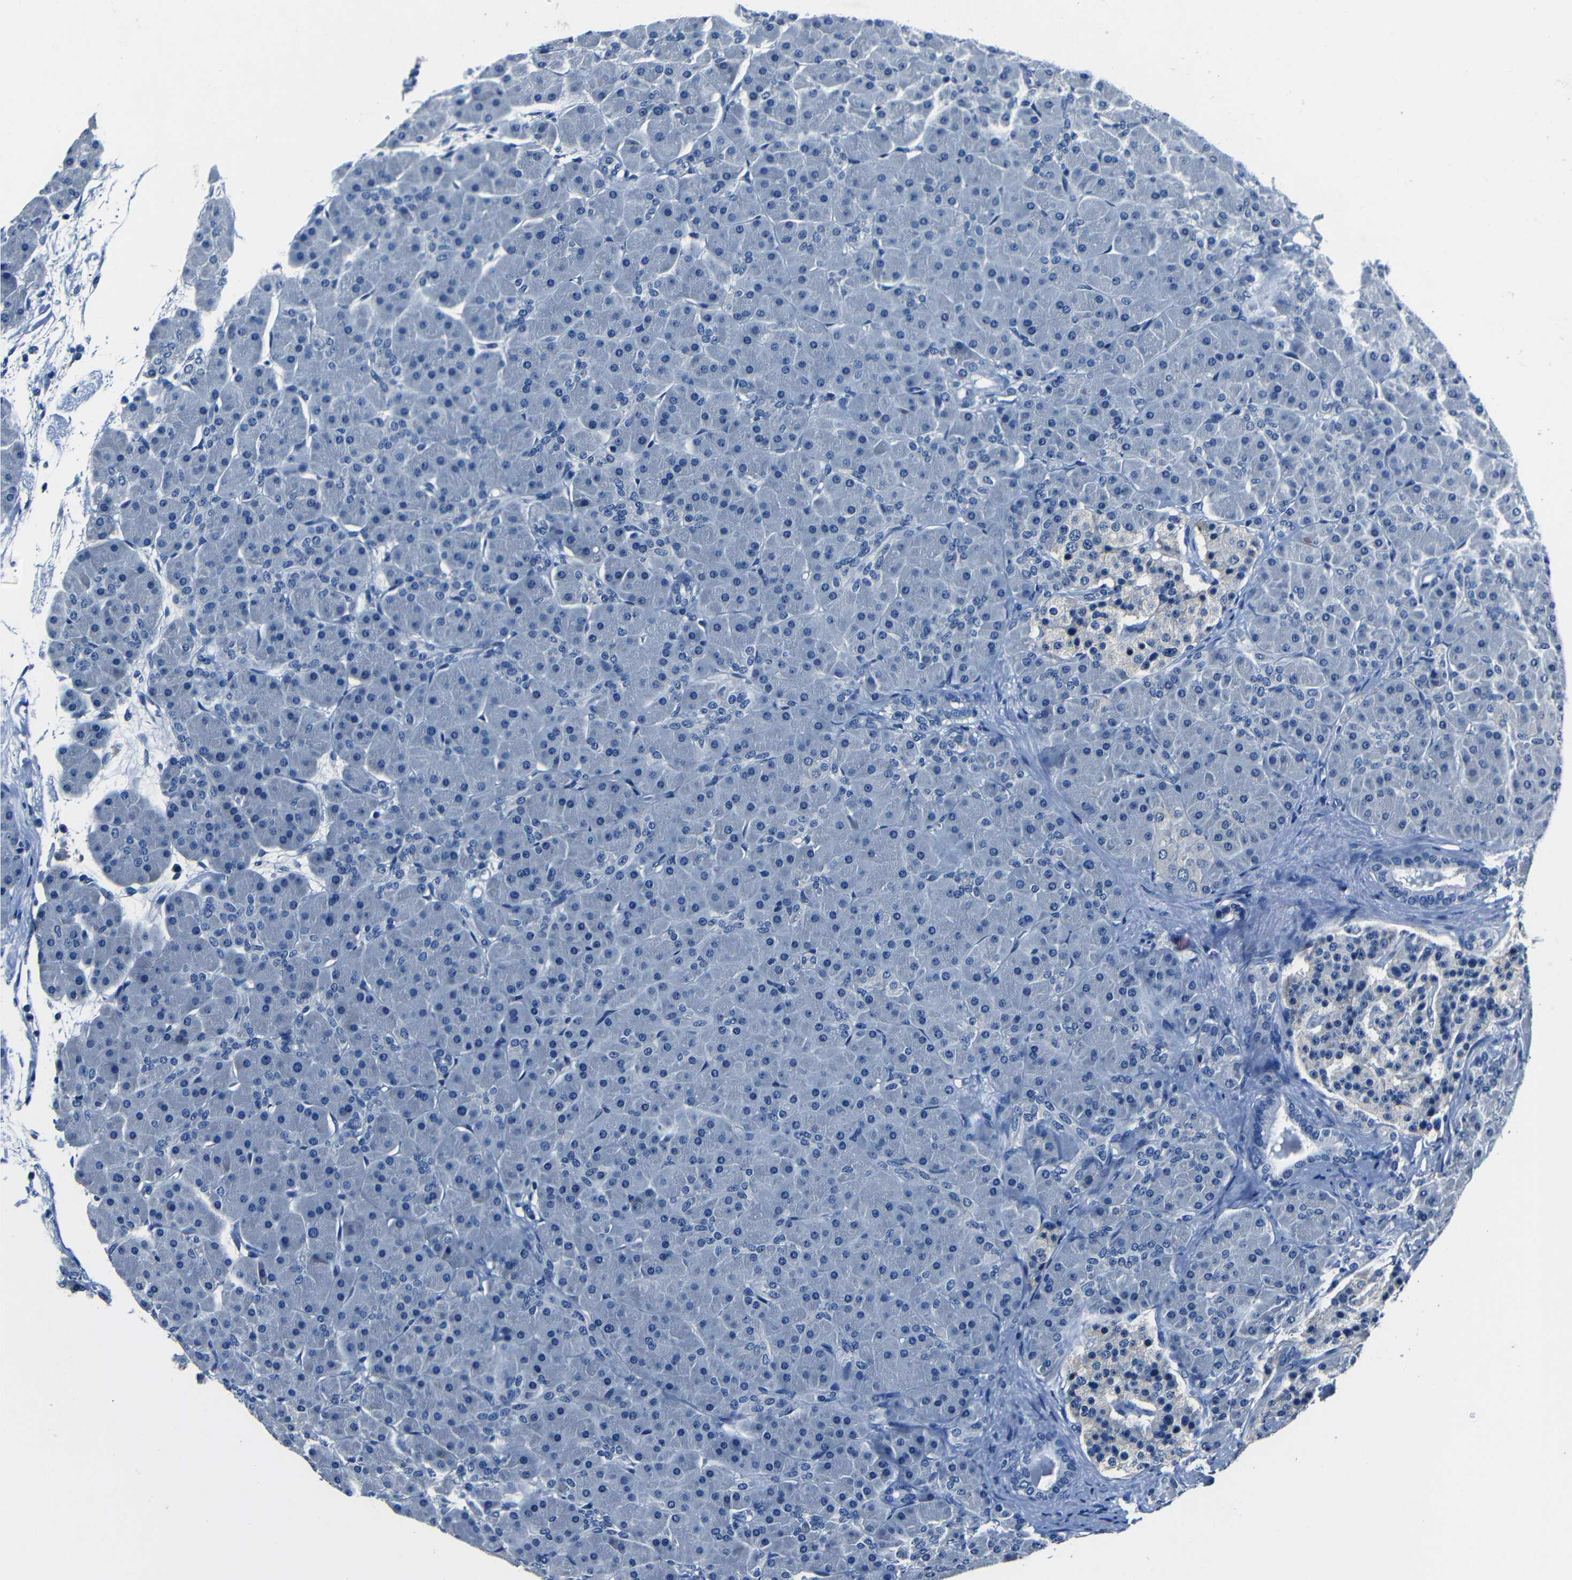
{"staining": {"intensity": "negative", "quantity": "none", "location": "none"}, "tissue": "pancreas", "cell_type": "Exocrine glandular cells", "image_type": "normal", "snomed": [{"axis": "morphology", "description": "Normal tissue, NOS"}, {"axis": "topography", "description": "Pancreas"}], "caption": "The IHC photomicrograph has no significant expression in exocrine glandular cells of pancreas.", "gene": "NCMAP", "patient": {"sex": "male", "age": 66}}